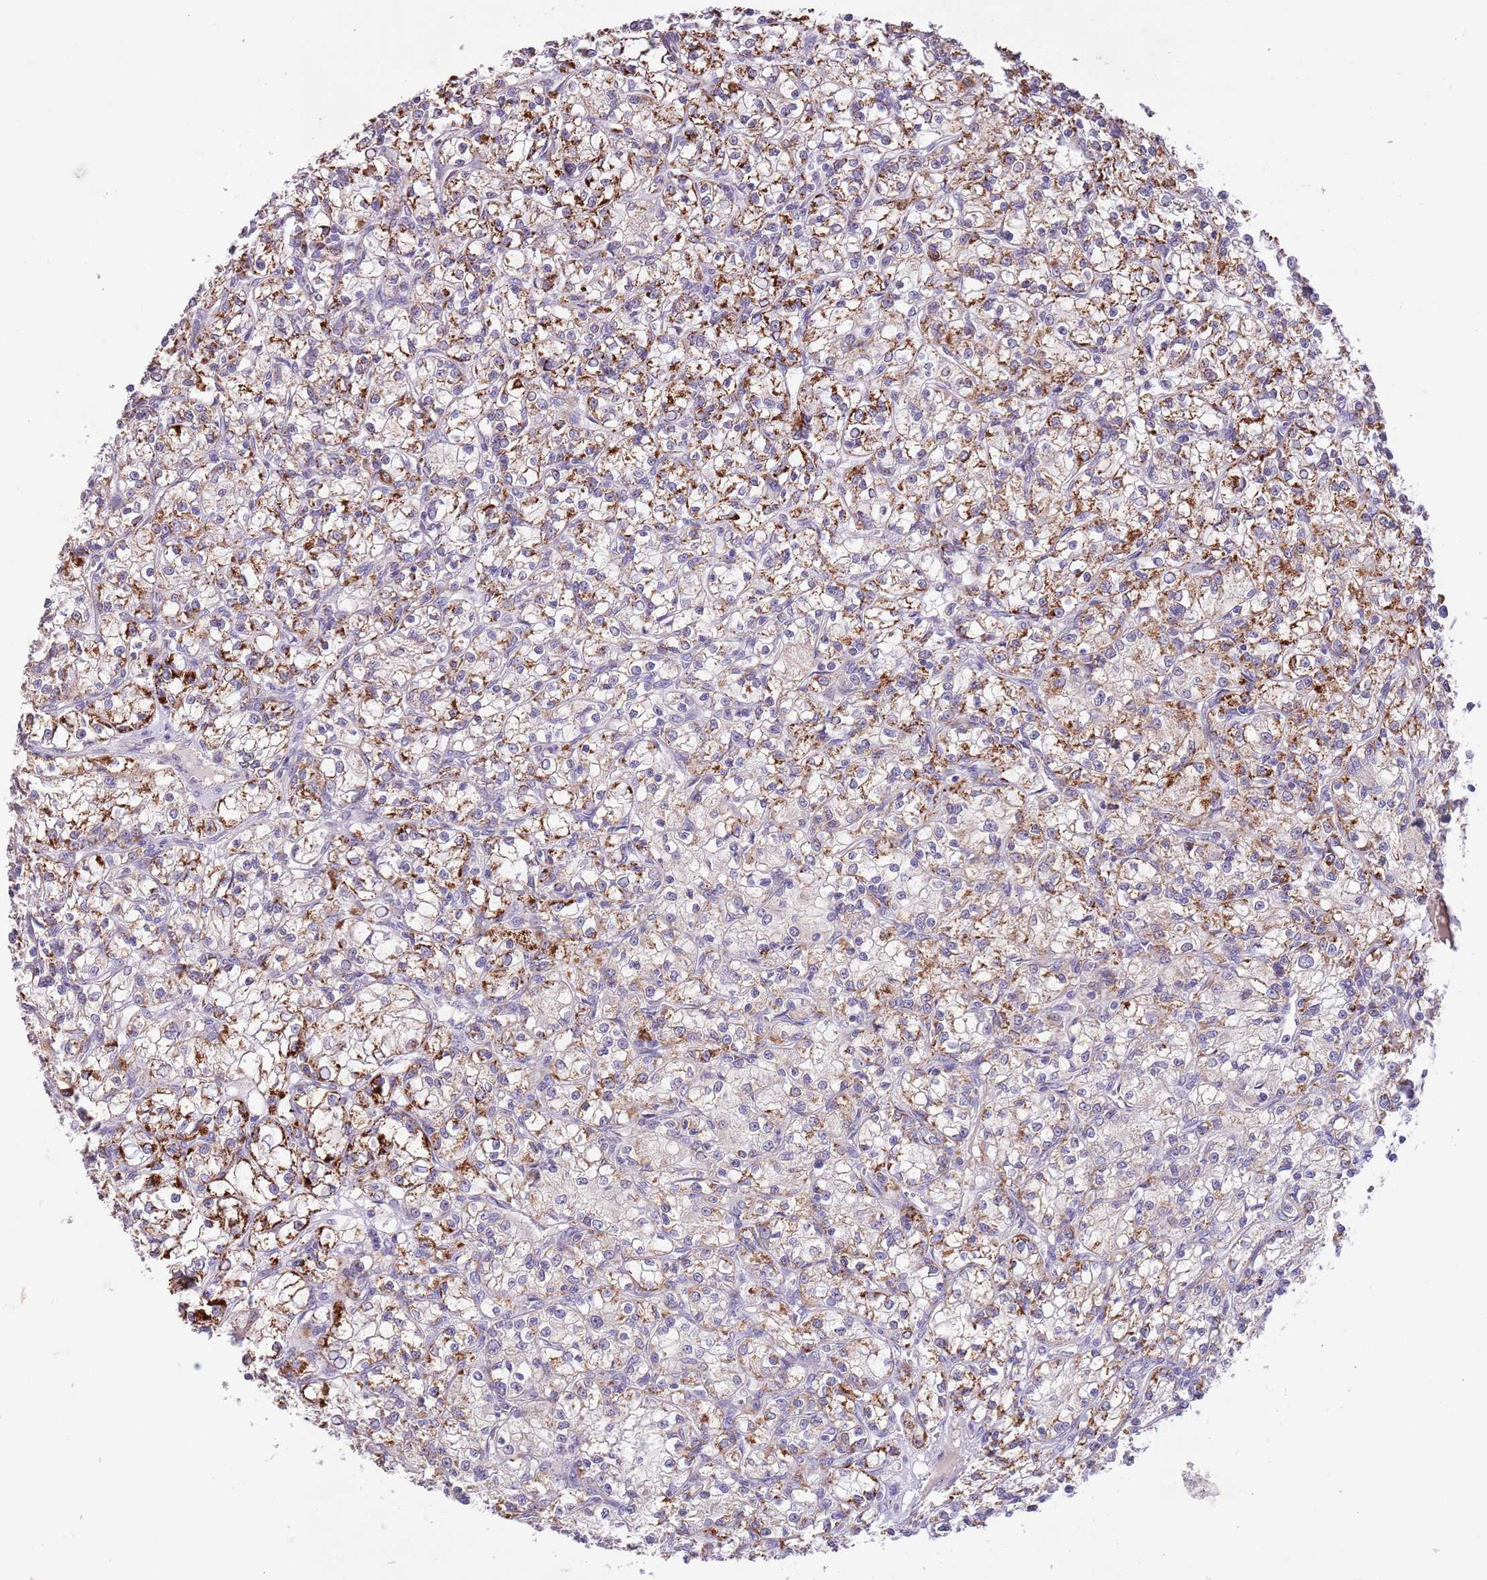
{"staining": {"intensity": "moderate", "quantity": "25%-75%", "location": "cytoplasmic/membranous"}, "tissue": "renal cancer", "cell_type": "Tumor cells", "image_type": "cancer", "snomed": [{"axis": "morphology", "description": "Adenocarcinoma, NOS"}, {"axis": "topography", "description": "Kidney"}], "caption": "Immunohistochemistry (IHC) (DAB) staining of renal adenocarcinoma displays moderate cytoplasmic/membranous protein staining in about 25%-75% of tumor cells.", "gene": "ZNF658", "patient": {"sex": "female", "age": 59}}